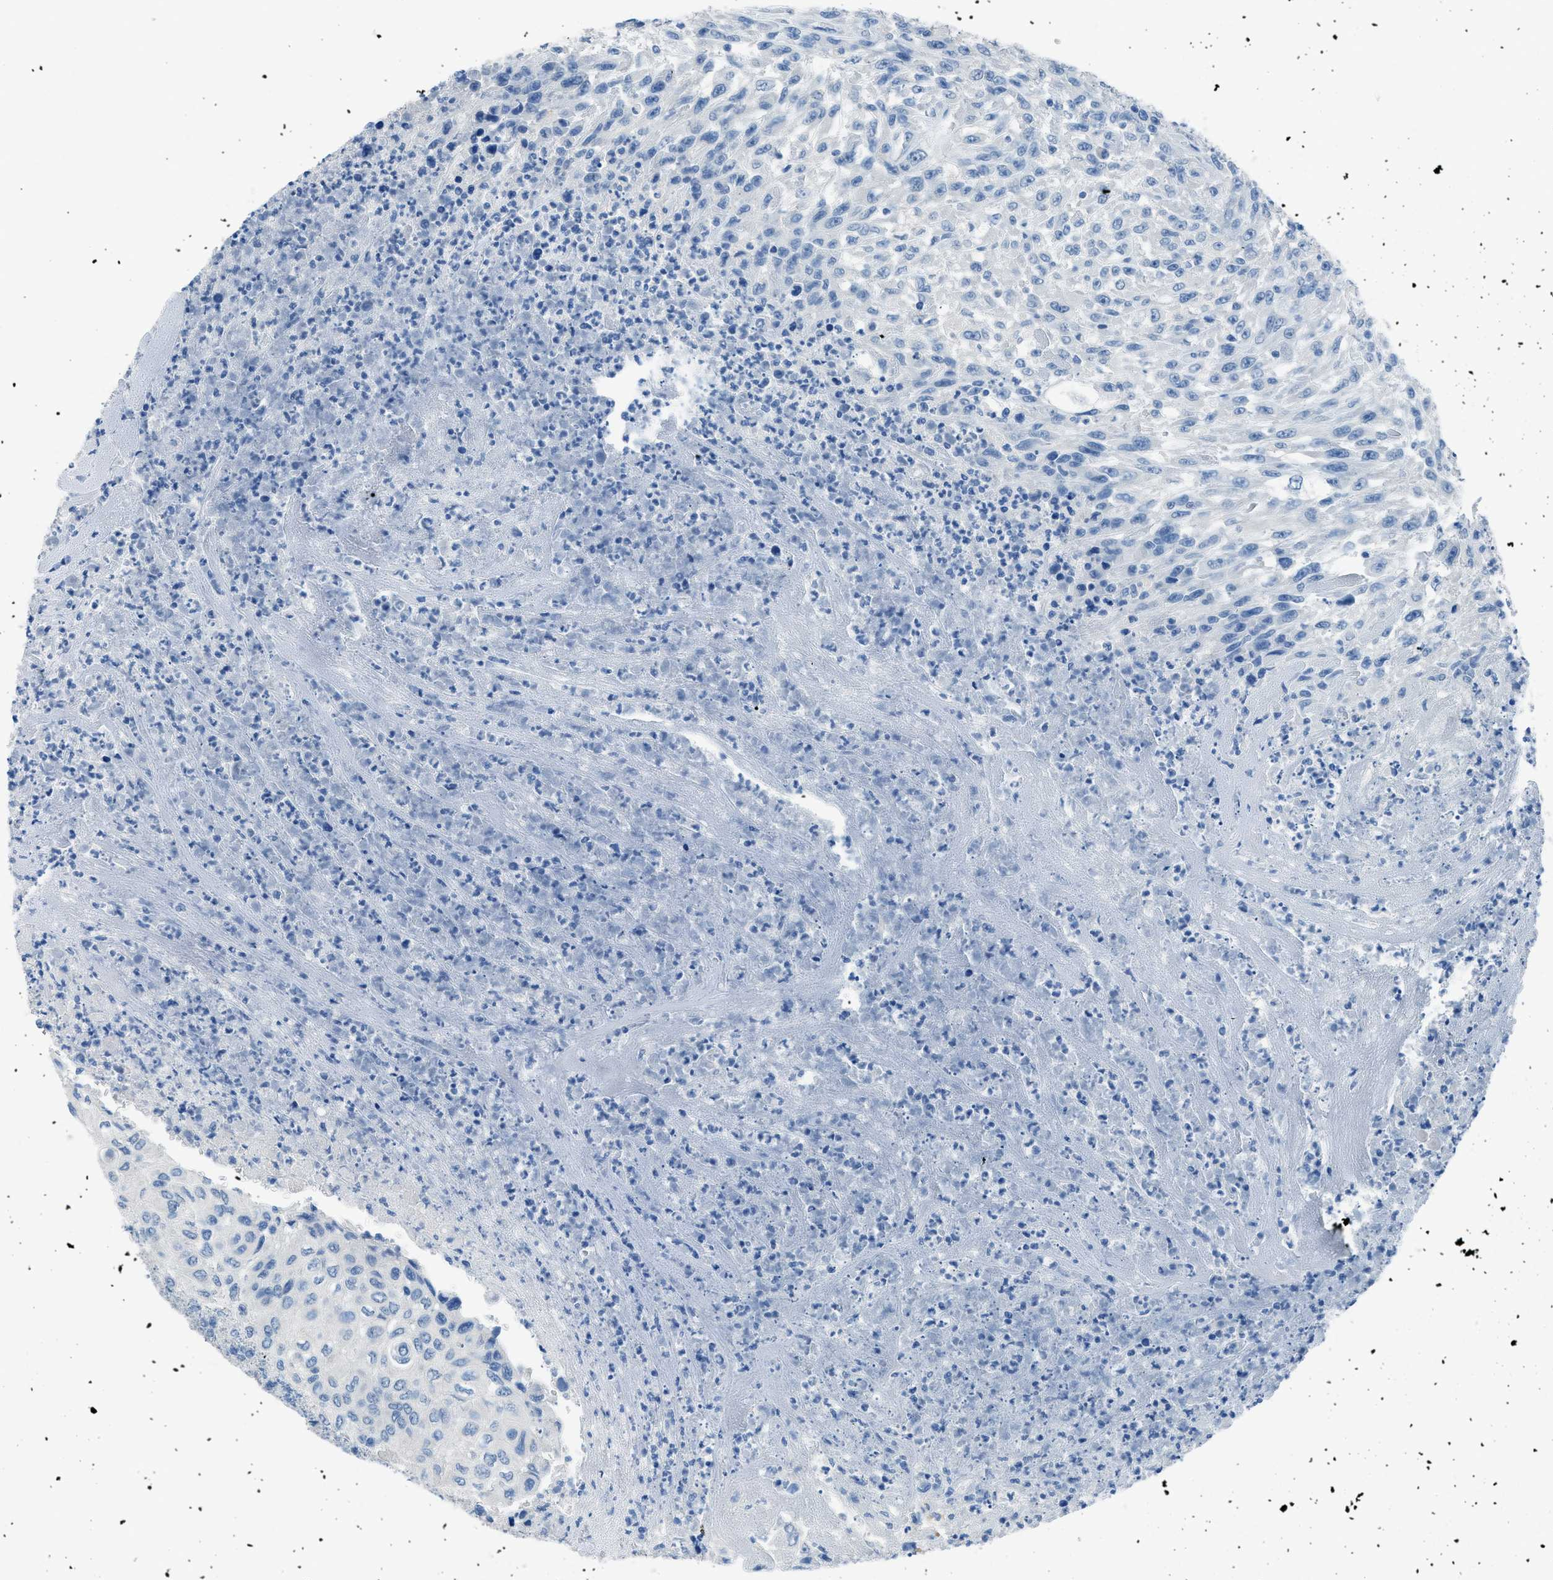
{"staining": {"intensity": "negative", "quantity": "none", "location": "none"}, "tissue": "urothelial cancer", "cell_type": "Tumor cells", "image_type": "cancer", "snomed": [{"axis": "morphology", "description": "Urothelial carcinoma, High grade"}, {"axis": "topography", "description": "Urinary bladder"}], "caption": "High-grade urothelial carcinoma was stained to show a protein in brown. There is no significant positivity in tumor cells.", "gene": "ACAN", "patient": {"sex": "male", "age": 66}}